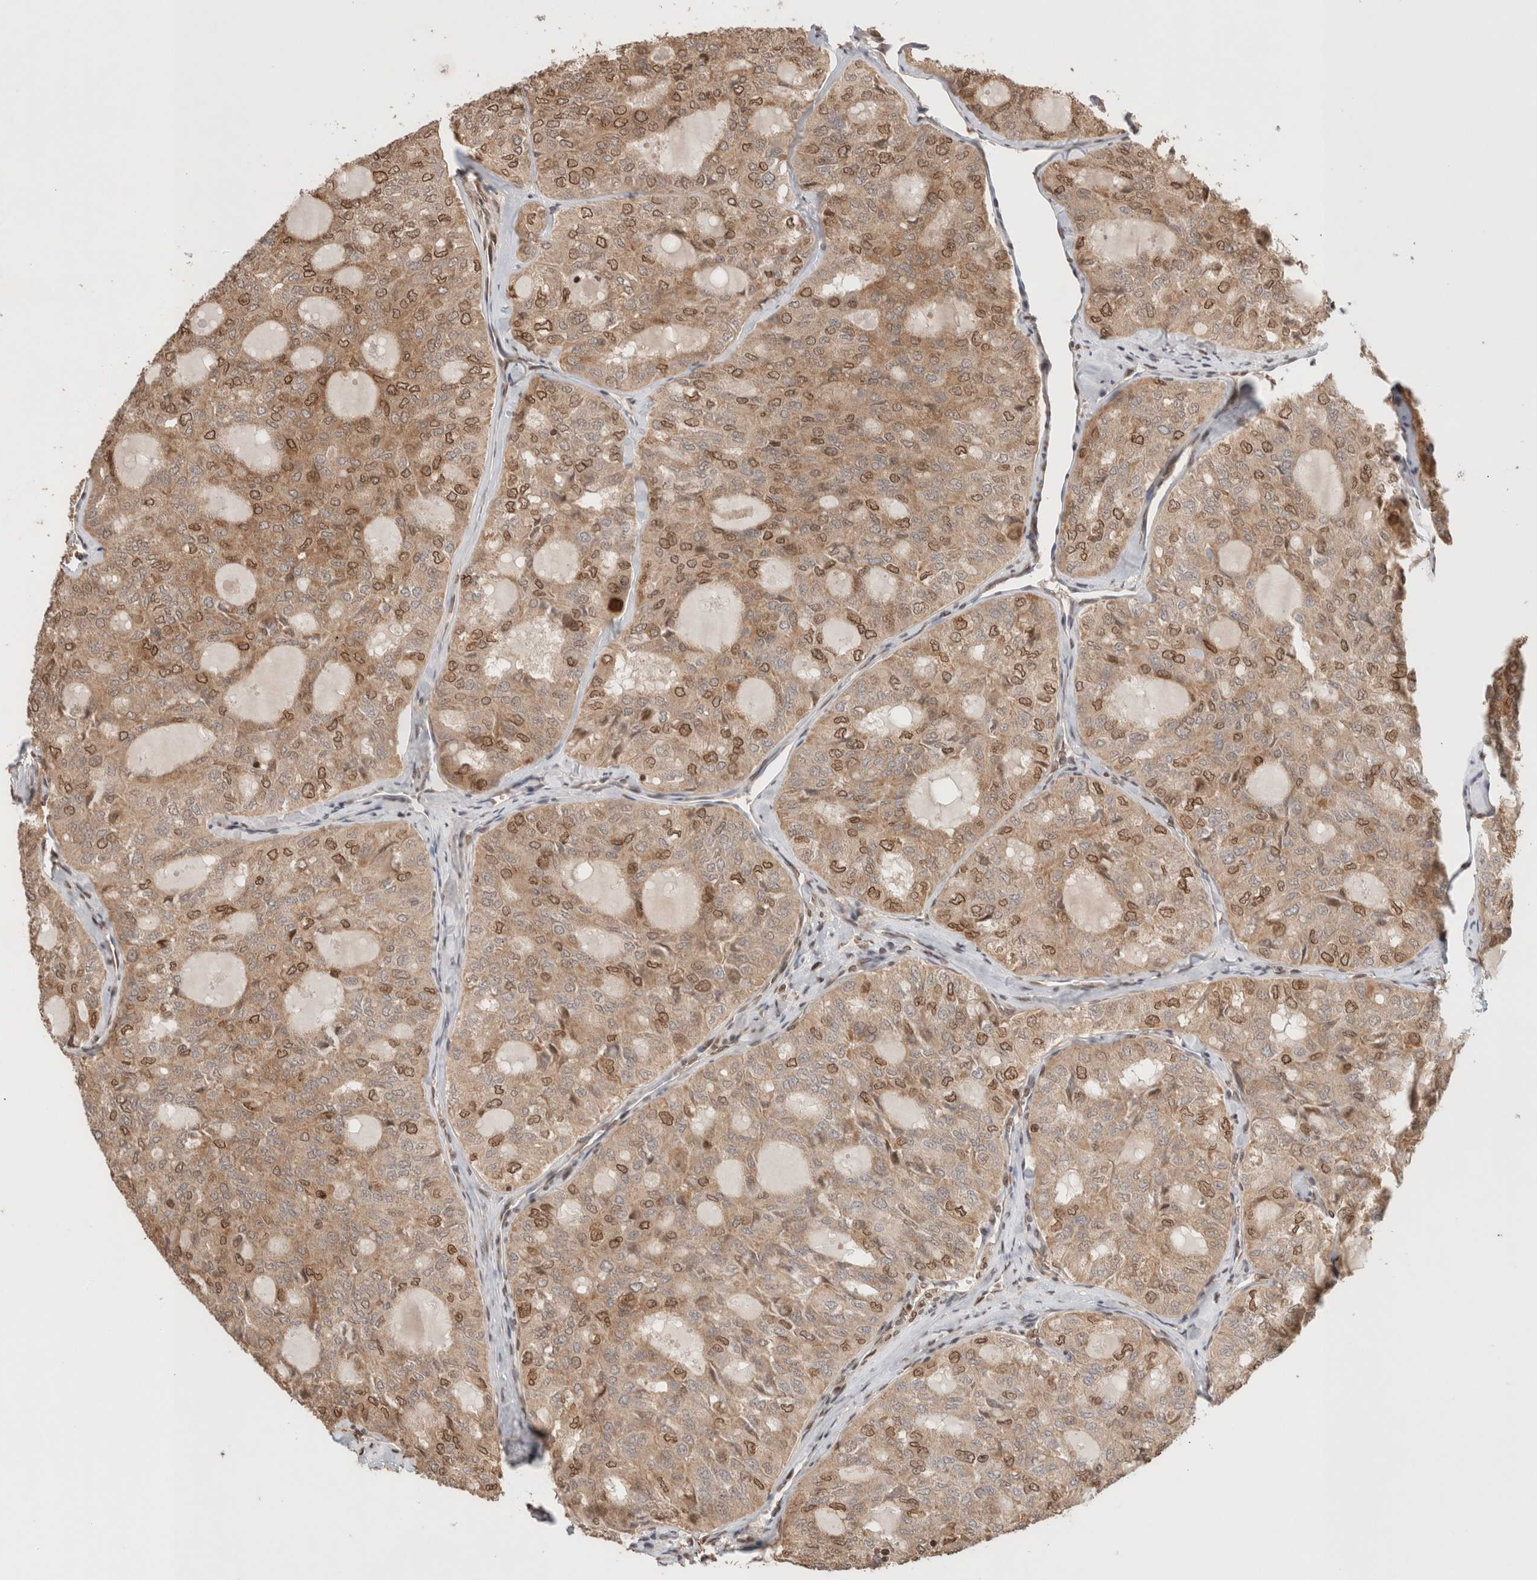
{"staining": {"intensity": "moderate", "quantity": ">75%", "location": "cytoplasmic/membranous,nuclear"}, "tissue": "thyroid cancer", "cell_type": "Tumor cells", "image_type": "cancer", "snomed": [{"axis": "morphology", "description": "Follicular adenoma carcinoma, NOS"}, {"axis": "topography", "description": "Thyroid gland"}], "caption": "A medium amount of moderate cytoplasmic/membranous and nuclear positivity is seen in about >75% of tumor cells in follicular adenoma carcinoma (thyroid) tissue.", "gene": "TPR", "patient": {"sex": "male", "age": 75}}